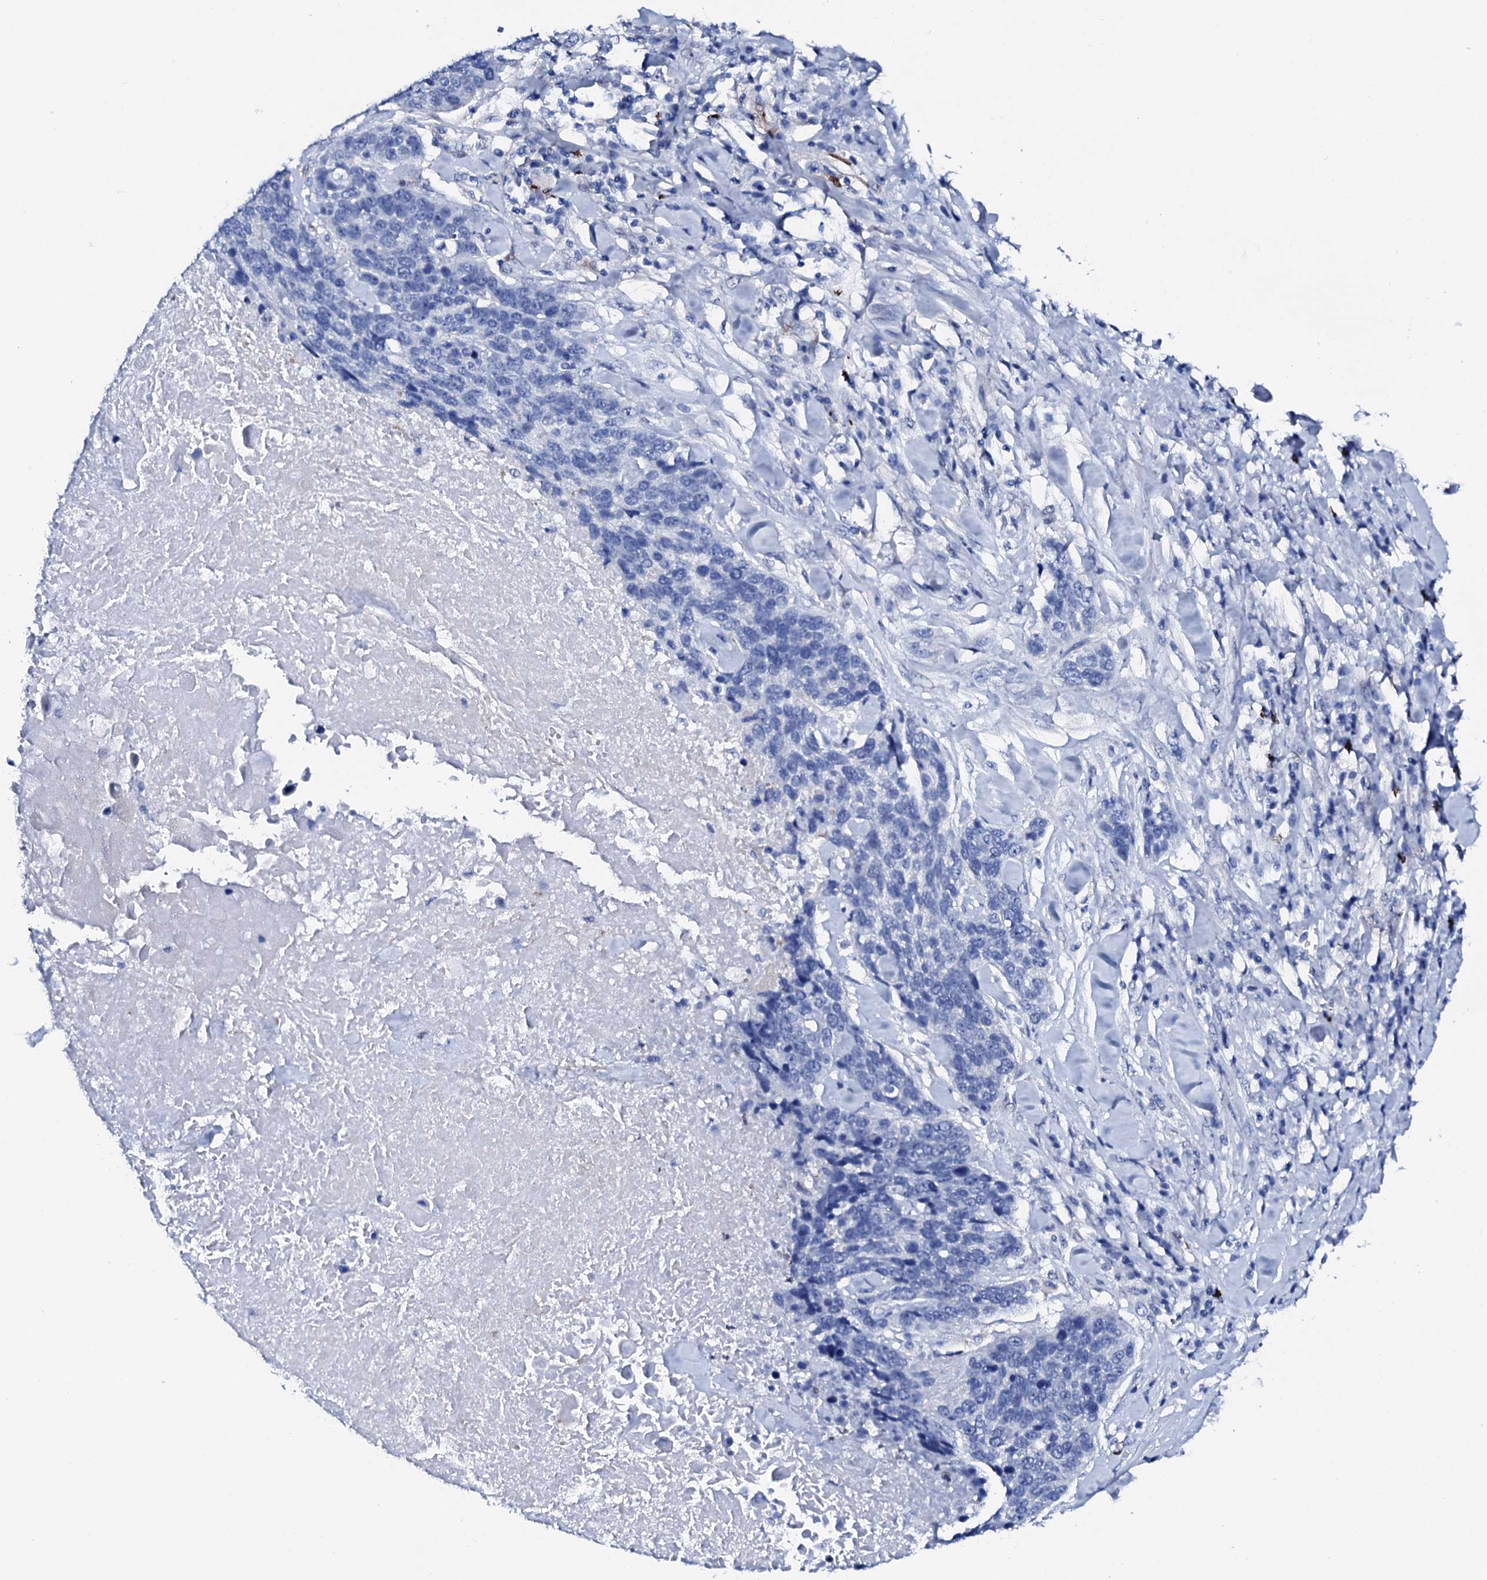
{"staining": {"intensity": "negative", "quantity": "none", "location": "none"}, "tissue": "lung cancer", "cell_type": "Tumor cells", "image_type": "cancer", "snomed": [{"axis": "morphology", "description": "Squamous cell carcinoma, NOS"}, {"axis": "topography", "description": "Lung"}], "caption": "Tumor cells are negative for protein expression in human lung cancer (squamous cell carcinoma). (DAB immunohistochemistry (IHC) with hematoxylin counter stain).", "gene": "NRIP2", "patient": {"sex": "male", "age": 66}}